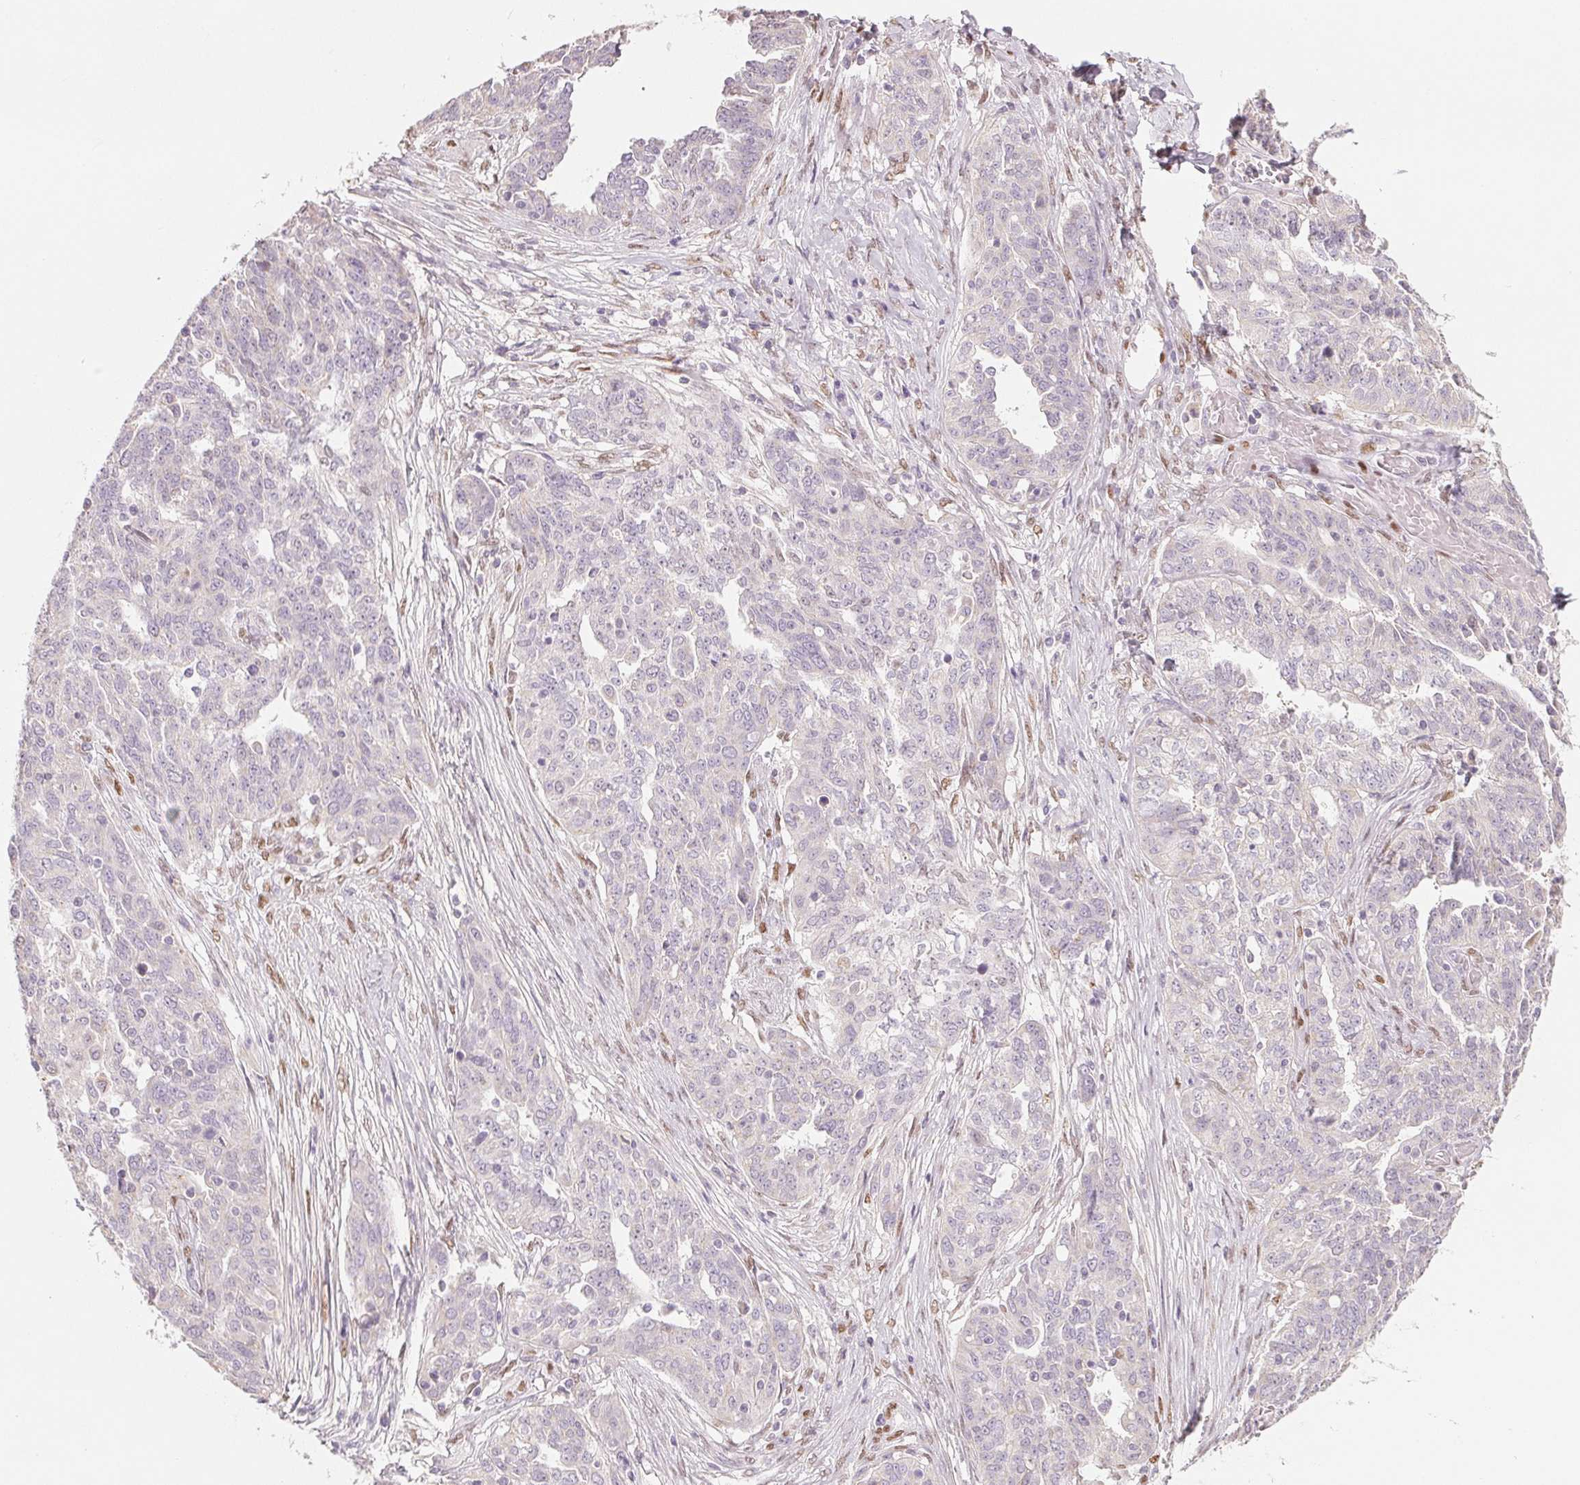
{"staining": {"intensity": "negative", "quantity": "none", "location": "none"}, "tissue": "ovarian cancer", "cell_type": "Tumor cells", "image_type": "cancer", "snomed": [{"axis": "morphology", "description": "Cystadenocarcinoma, serous, NOS"}, {"axis": "topography", "description": "Ovary"}], "caption": "Immunohistochemical staining of ovarian cancer displays no significant expression in tumor cells.", "gene": "SMARCD3", "patient": {"sex": "female", "age": 67}}